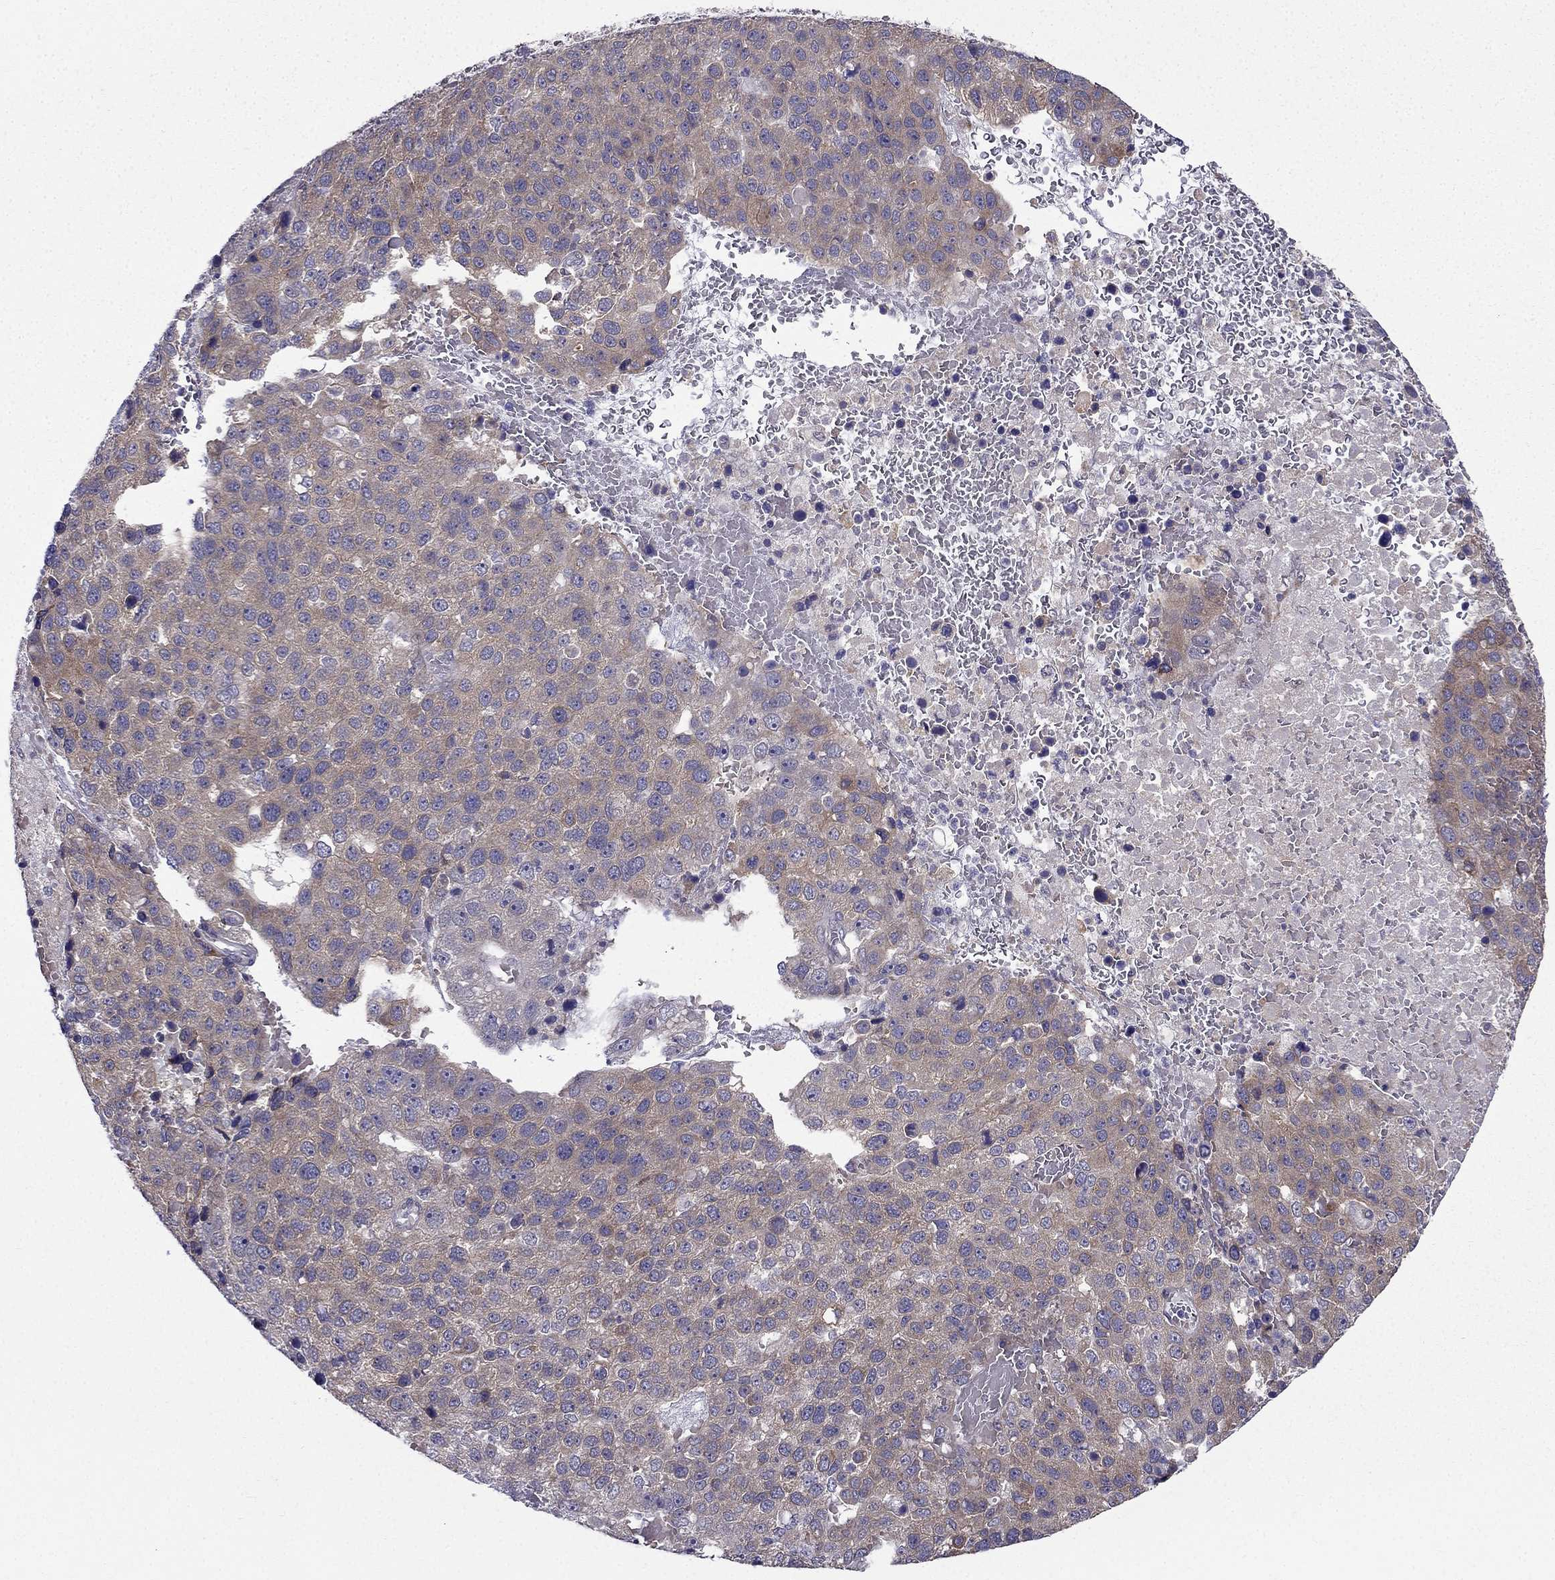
{"staining": {"intensity": "weak", "quantity": "25%-75%", "location": "cytoplasmic/membranous"}, "tissue": "pancreatic cancer", "cell_type": "Tumor cells", "image_type": "cancer", "snomed": [{"axis": "morphology", "description": "Adenocarcinoma, NOS"}, {"axis": "topography", "description": "Pancreas"}], "caption": "Protein expression analysis of human pancreatic cancer (adenocarcinoma) reveals weak cytoplasmic/membranous expression in approximately 25%-75% of tumor cells.", "gene": "ARHGEF28", "patient": {"sex": "female", "age": 61}}